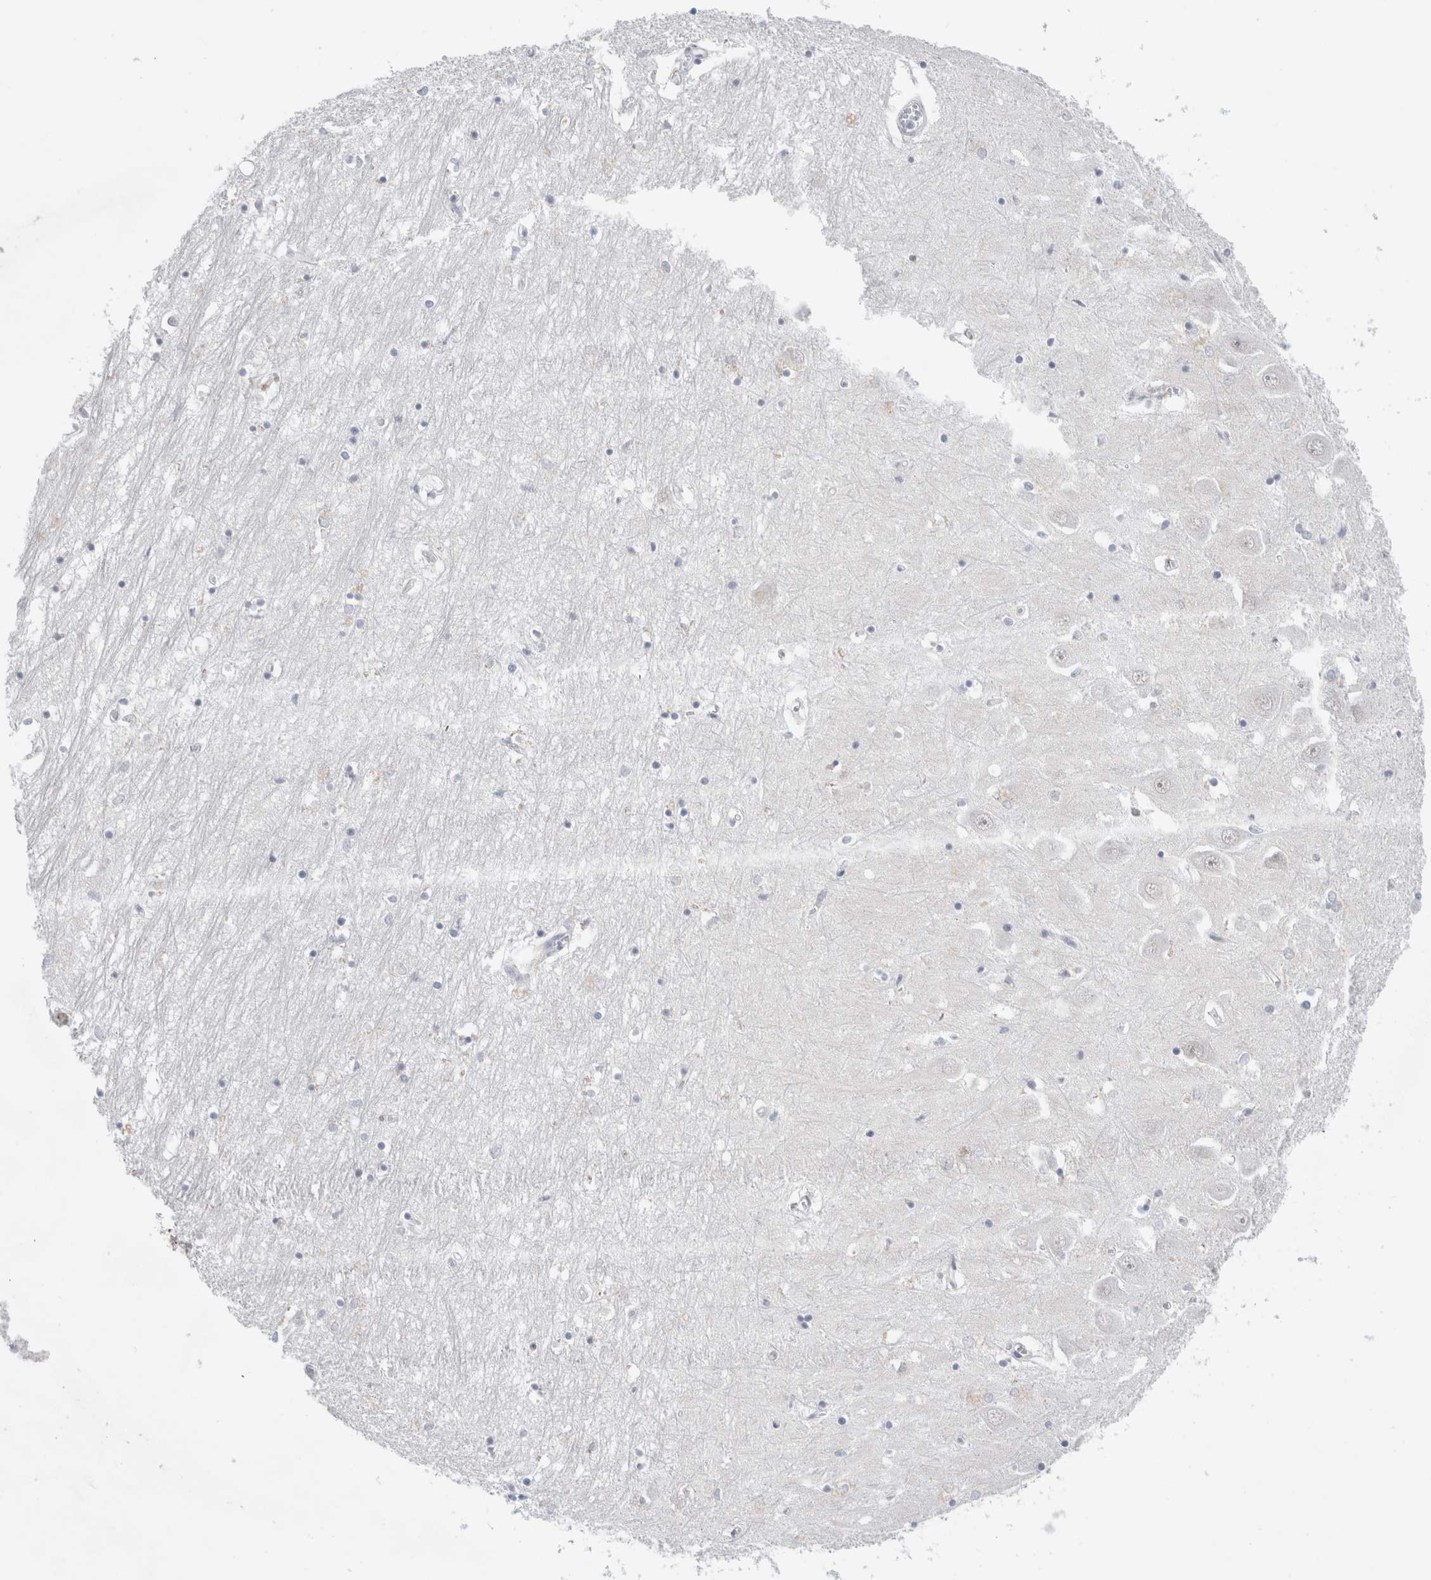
{"staining": {"intensity": "negative", "quantity": "none", "location": "none"}, "tissue": "hippocampus", "cell_type": "Glial cells", "image_type": "normal", "snomed": [{"axis": "morphology", "description": "Normal tissue, NOS"}, {"axis": "topography", "description": "Hippocampus"}], "caption": "DAB immunohistochemical staining of normal human hippocampus reveals no significant expression in glial cells.", "gene": "KNL1", "patient": {"sex": "male", "age": 70}}